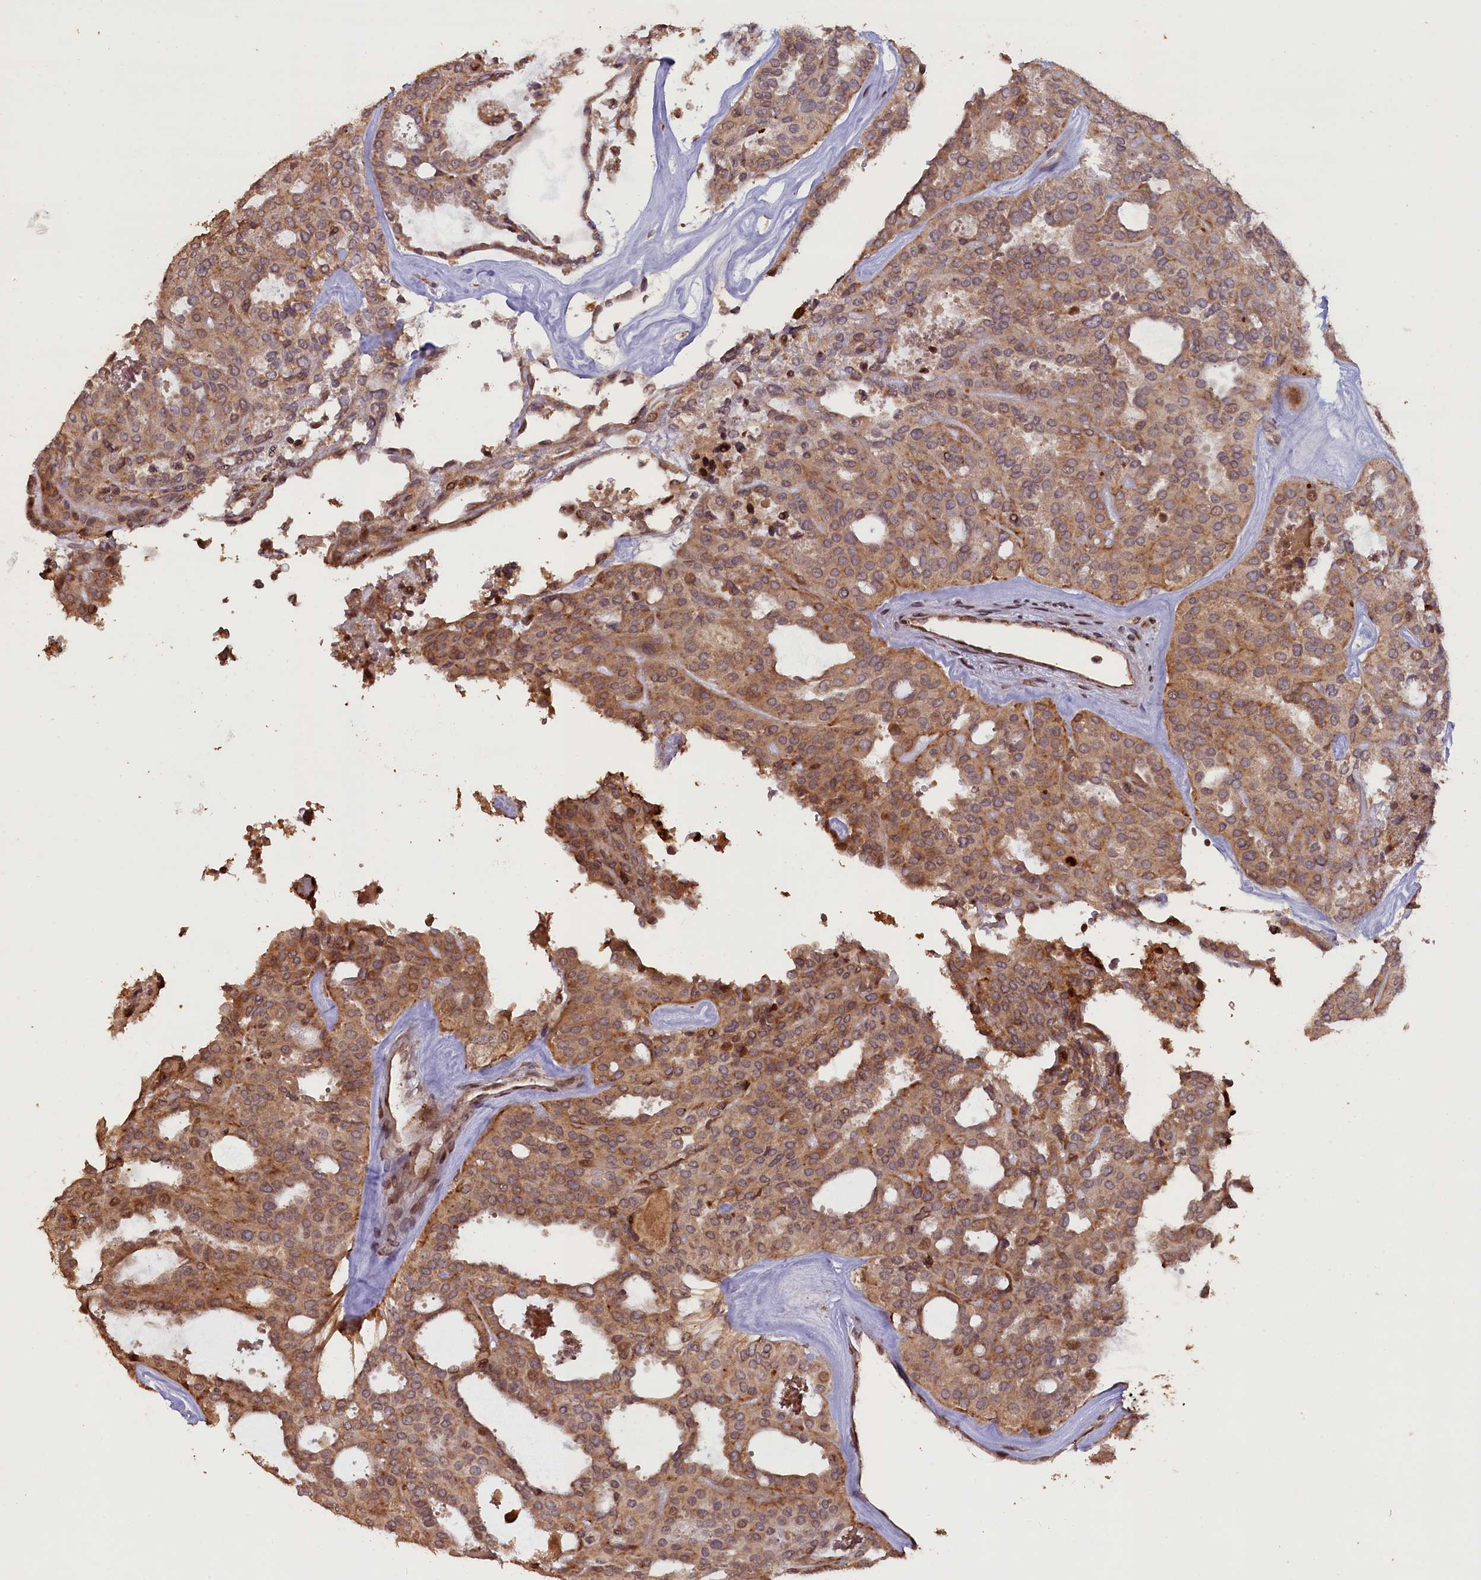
{"staining": {"intensity": "moderate", "quantity": ">75%", "location": "cytoplasmic/membranous"}, "tissue": "thyroid cancer", "cell_type": "Tumor cells", "image_type": "cancer", "snomed": [{"axis": "morphology", "description": "Follicular adenoma carcinoma, NOS"}, {"axis": "topography", "description": "Thyroid gland"}], "caption": "A brown stain labels moderate cytoplasmic/membranous positivity of a protein in human thyroid cancer tumor cells.", "gene": "SLC38A7", "patient": {"sex": "male", "age": 75}}